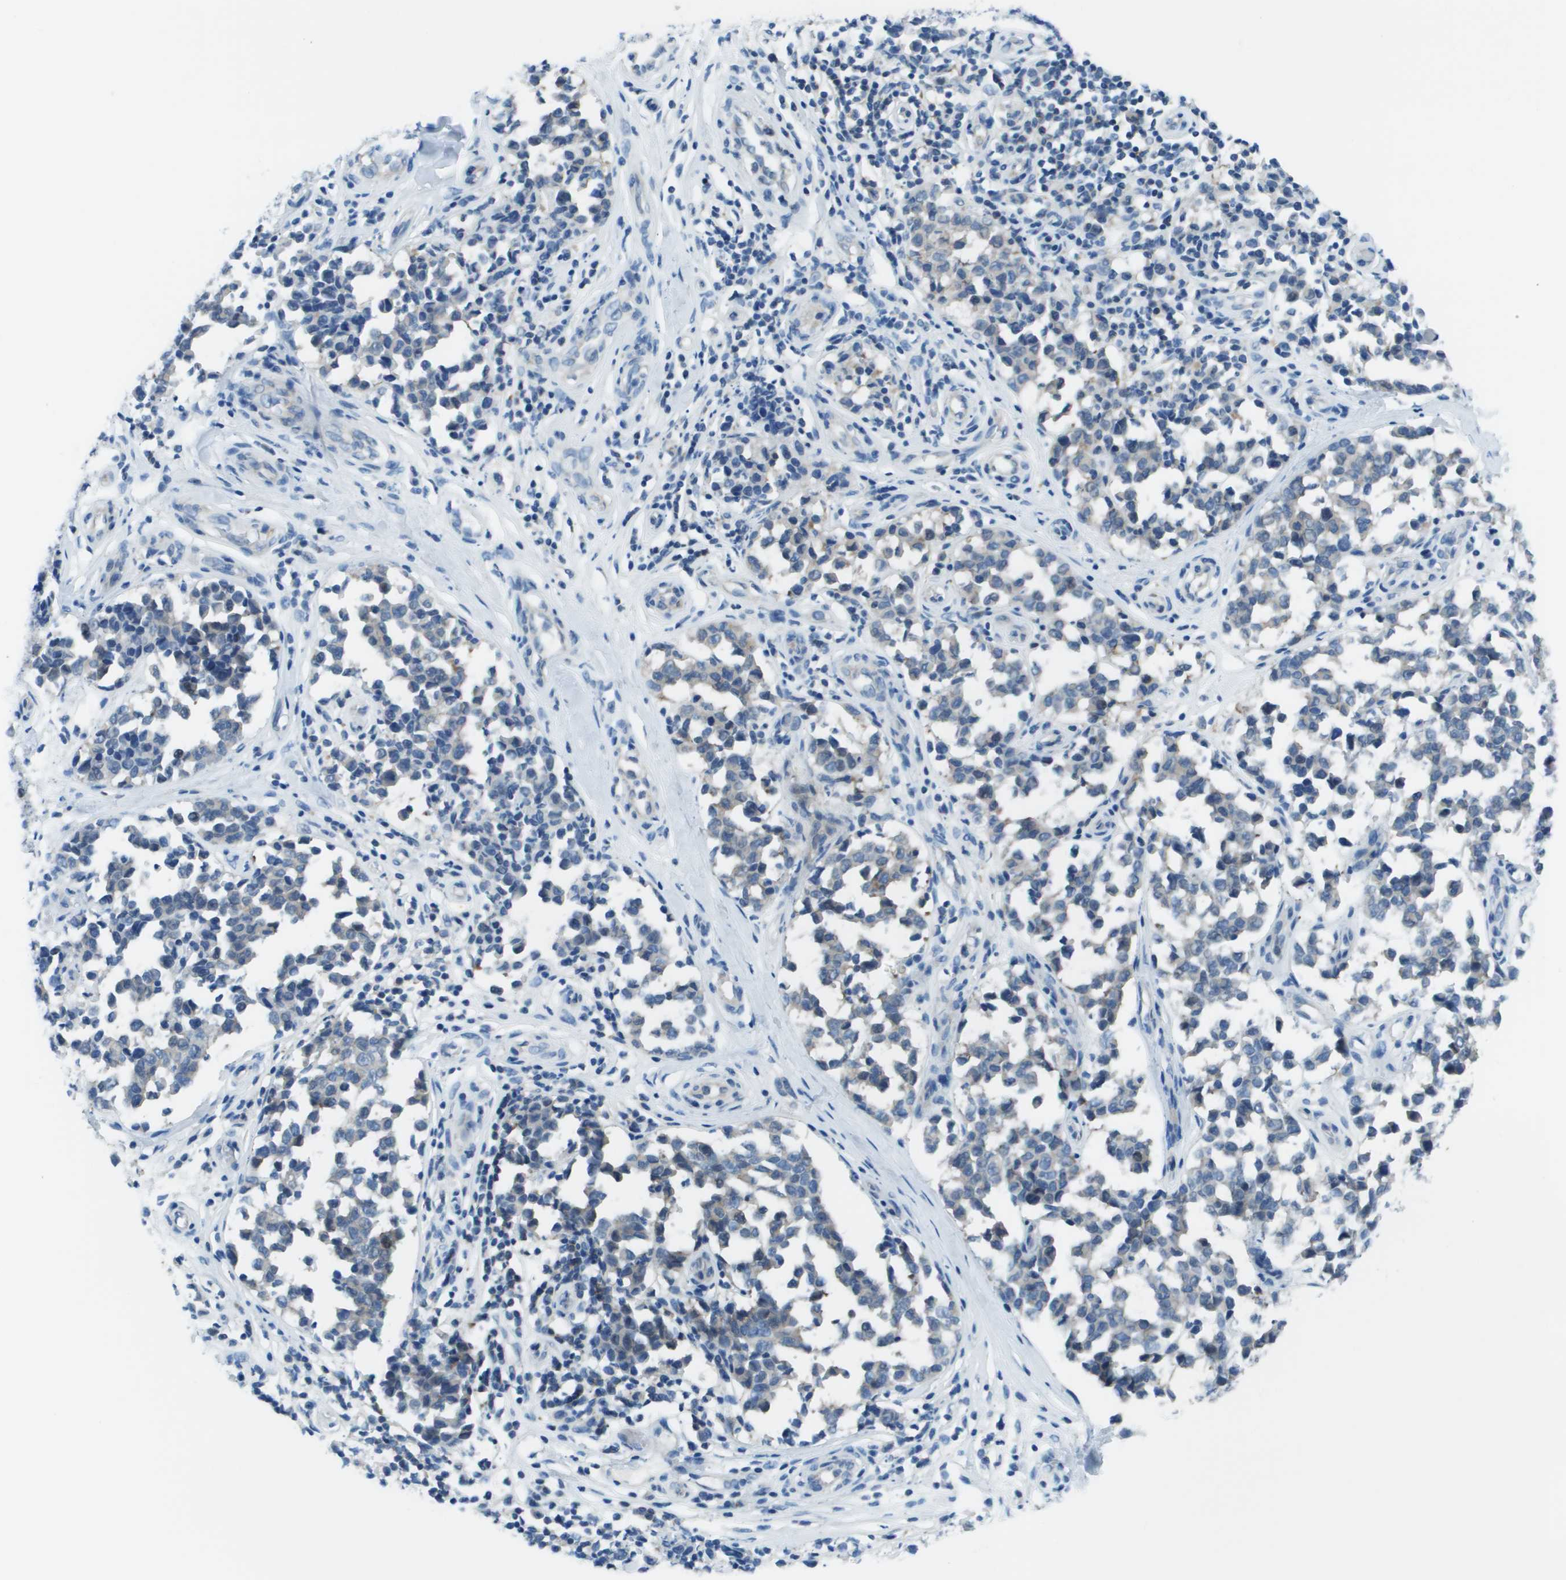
{"staining": {"intensity": "negative", "quantity": "none", "location": "none"}, "tissue": "melanoma", "cell_type": "Tumor cells", "image_type": "cancer", "snomed": [{"axis": "morphology", "description": "Malignant melanoma, NOS"}, {"axis": "topography", "description": "Skin"}], "caption": "IHC image of neoplastic tissue: human melanoma stained with DAB (3,3'-diaminobenzidine) exhibits no significant protein staining in tumor cells.", "gene": "STIP1", "patient": {"sex": "female", "age": 64}}